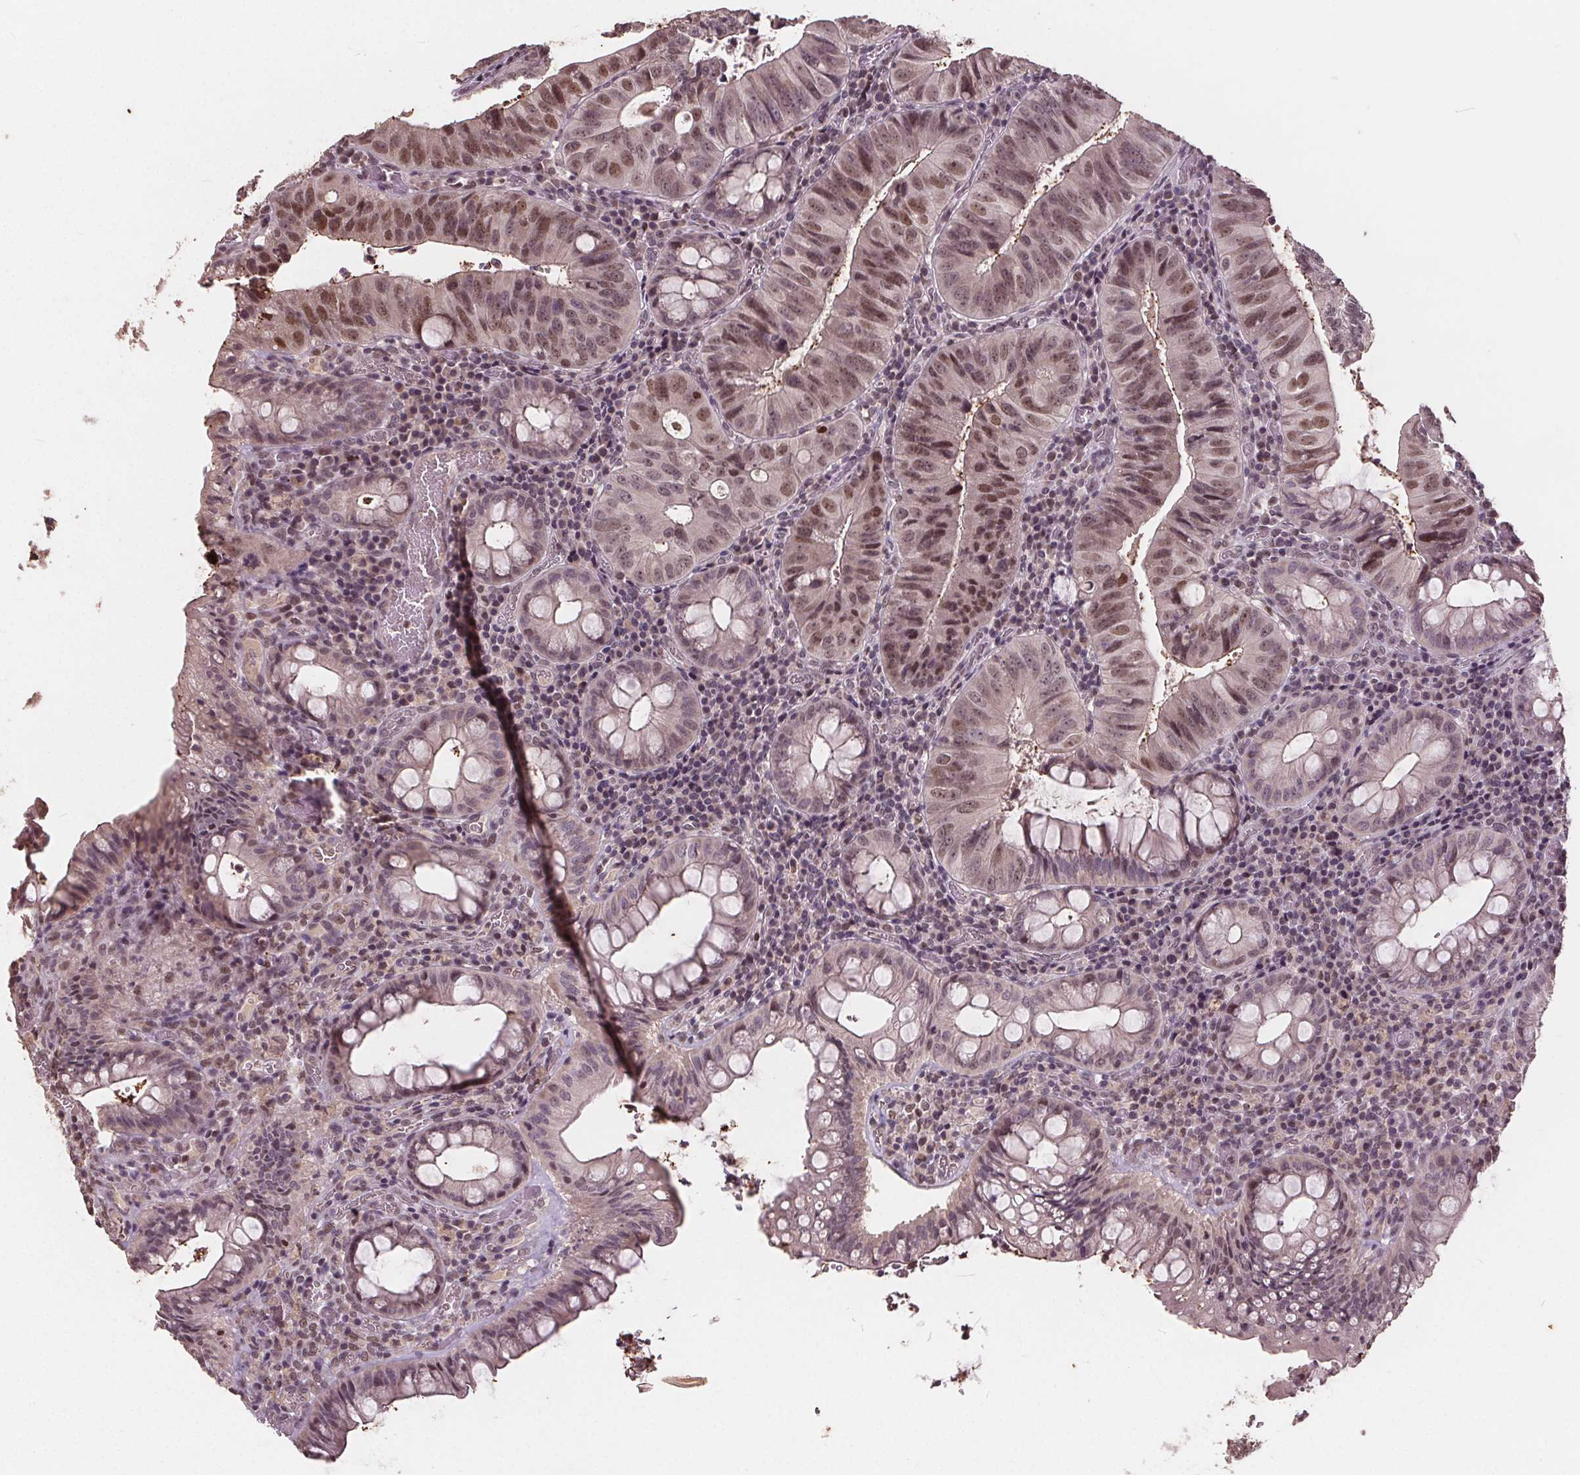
{"staining": {"intensity": "moderate", "quantity": "<25%", "location": "nuclear"}, "tissue": "colorectal cancer", "cell_type": "Tumor cells", "image_type": "cancer", "snomed": [{"axis": "morphology", "description": "Adenocarcinoma, NOS"}, {"axis": "topography", "description": "Colon"}], "caption": "Moderate nuclear protein staining is seen in about <25% of tumor cells in colorectal cancer (adenocarcinoma). The staining was performed using DAB (3,3'-diaminobenzidine), with brown indicating positive protein expression. Nuclei are stained blue with hematoxylin.", "gene": "DNMT3B", "patient": {"sex": "male", "age": 67}}